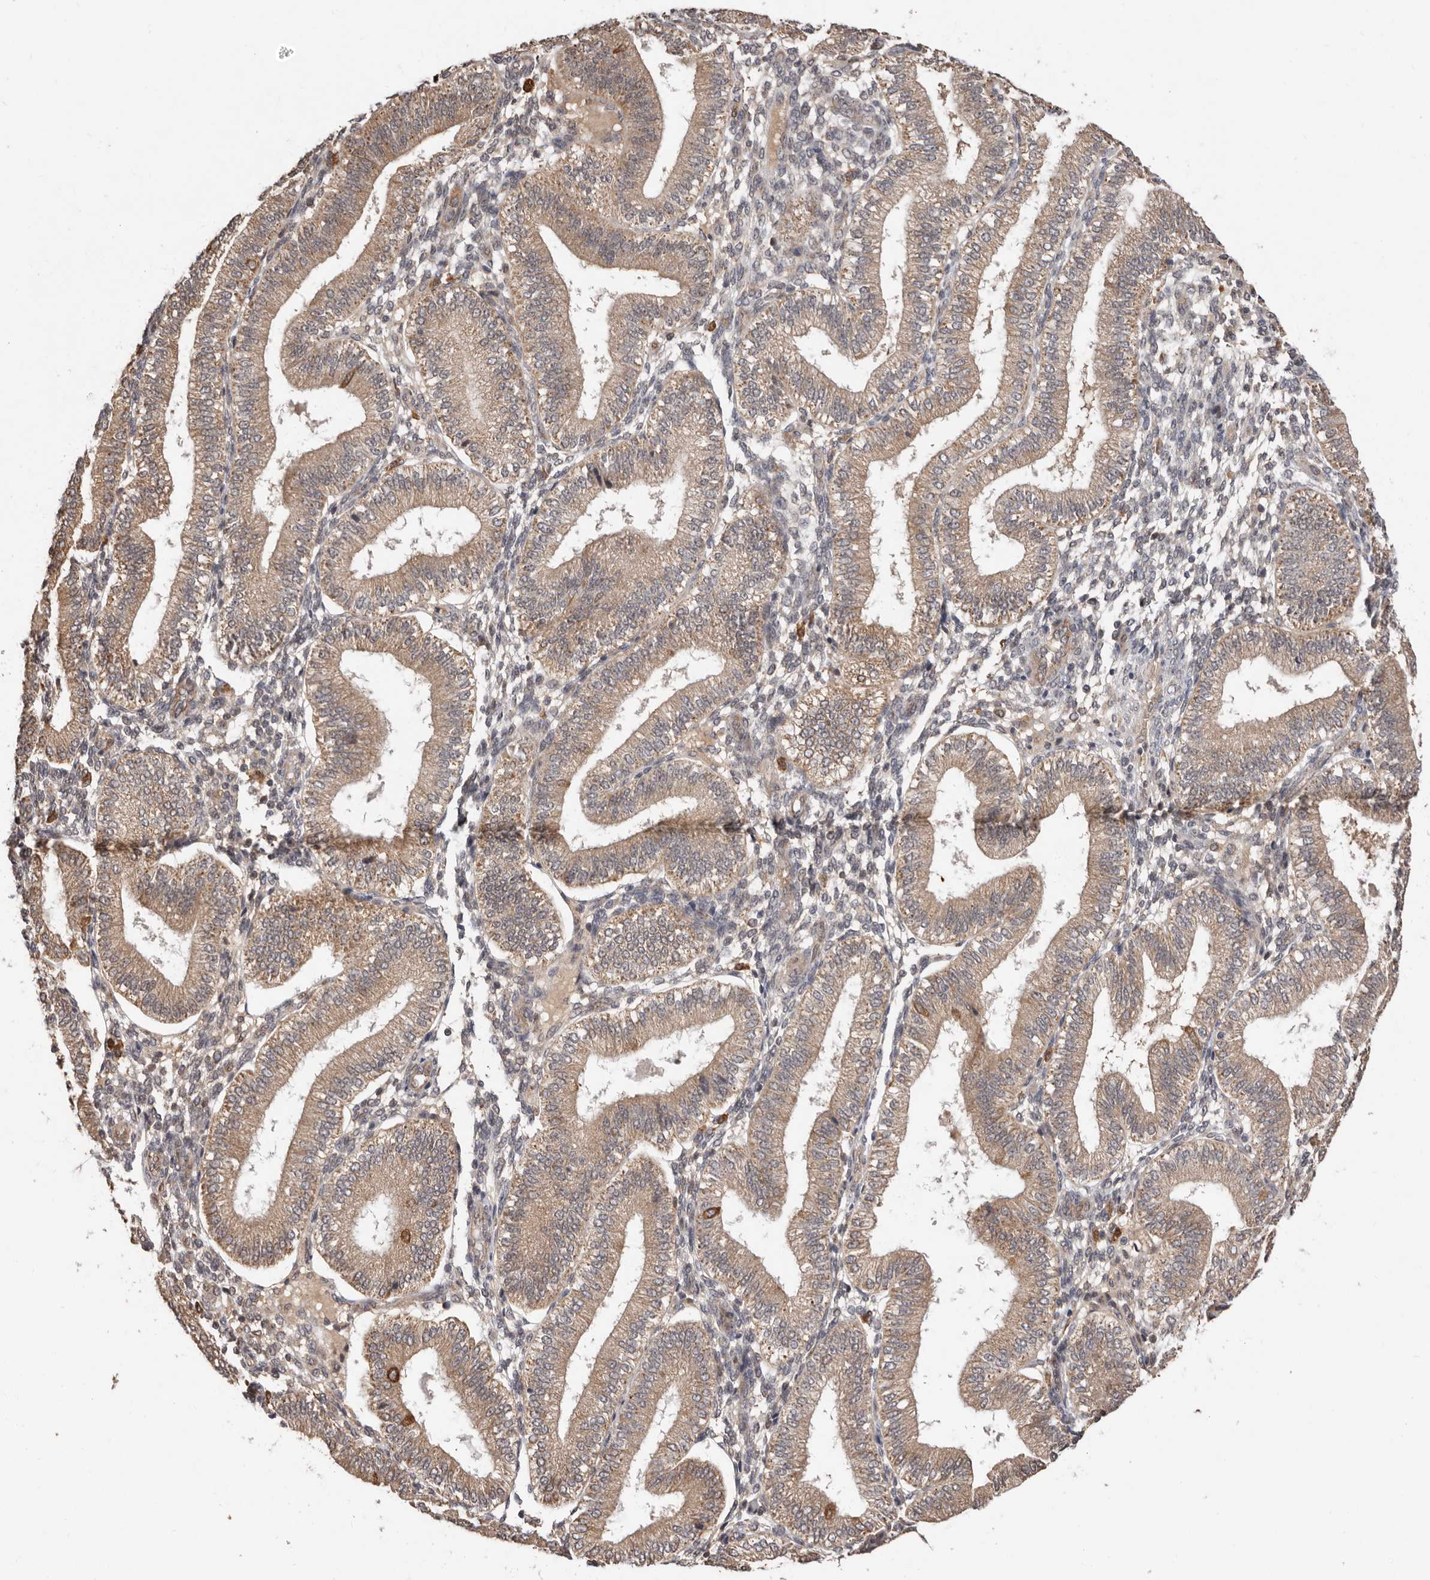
{"staining": {"intensity": "weak", "quantity": "25%-75%", "location": "cytoplasmic/membranous"}, "tissue": "endometrium", "cell_type": "Cells in endometrial stroma", "image_type": "normal", "snomed": [{"axis": "morphology", "description": "Normal tissue, NOS"}, {"axis": "topography", "description": "Endometrium"}], "caption": "IHC of unremarkable endometrium demonstrates low levels of weak cytoplasmic/membranous expression in about 25%-75% of cells in endometrial stroma.", "gene": "RSPO2", "patient": {"sex": "female", "age": 39}}